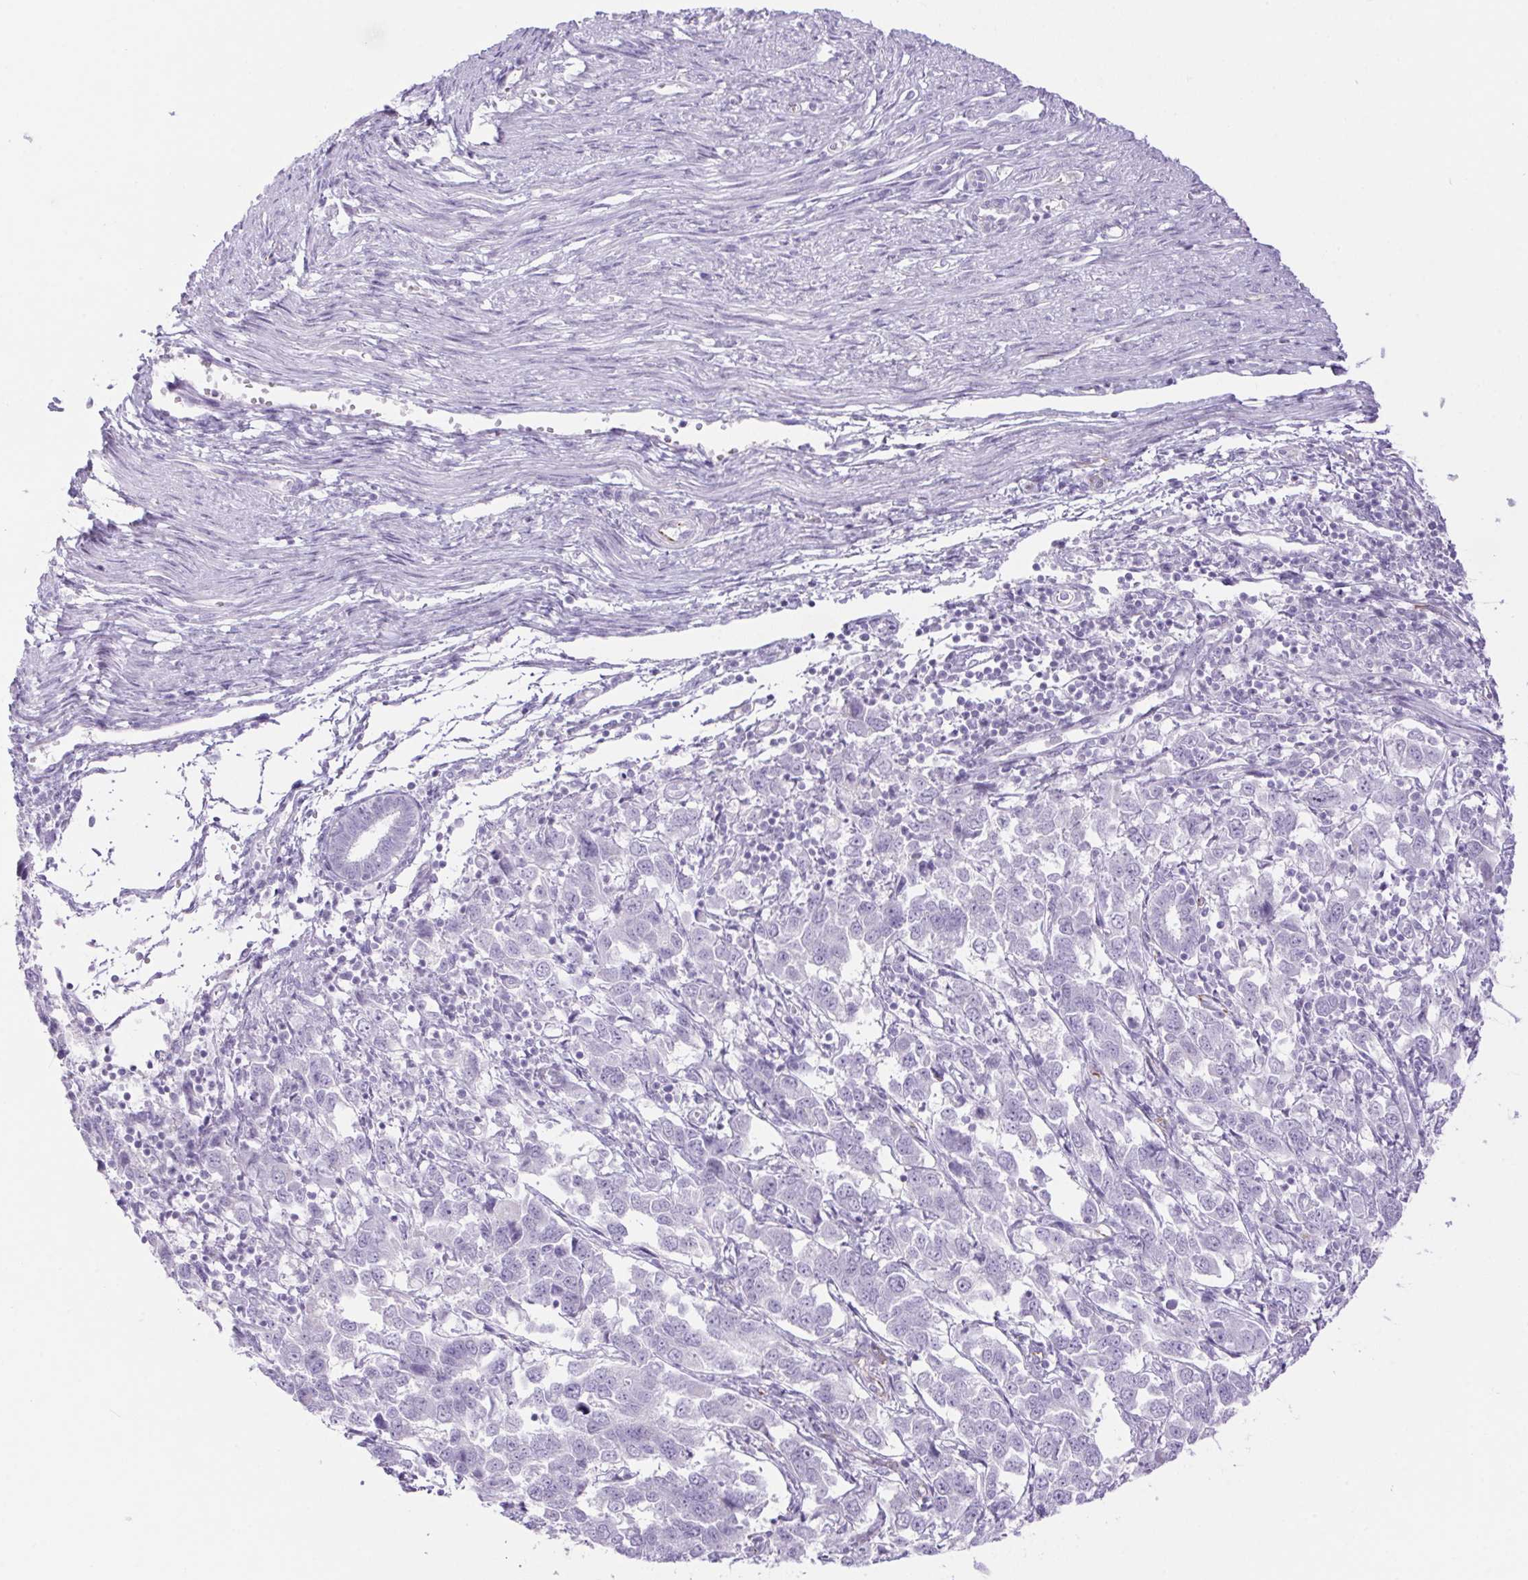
{"staining": {"intensity": "negative", "quantity": "none", "location": "none"}, "tissue": "endometrial cancer", "cell_type": "Tumor cells", "image_type": "cancer", "snomed": [{"axis": "morphology", "description": "Adenocarcinoma, NOS"}, {"axis": "topography", "description": "Endometrium"}], "caption": "Immunohistochemical staining of human endometrial cancer reveals no significant staining in tumor cells.", "gene": "ERP27", "patient": {"sex": "female", "age": 43}}